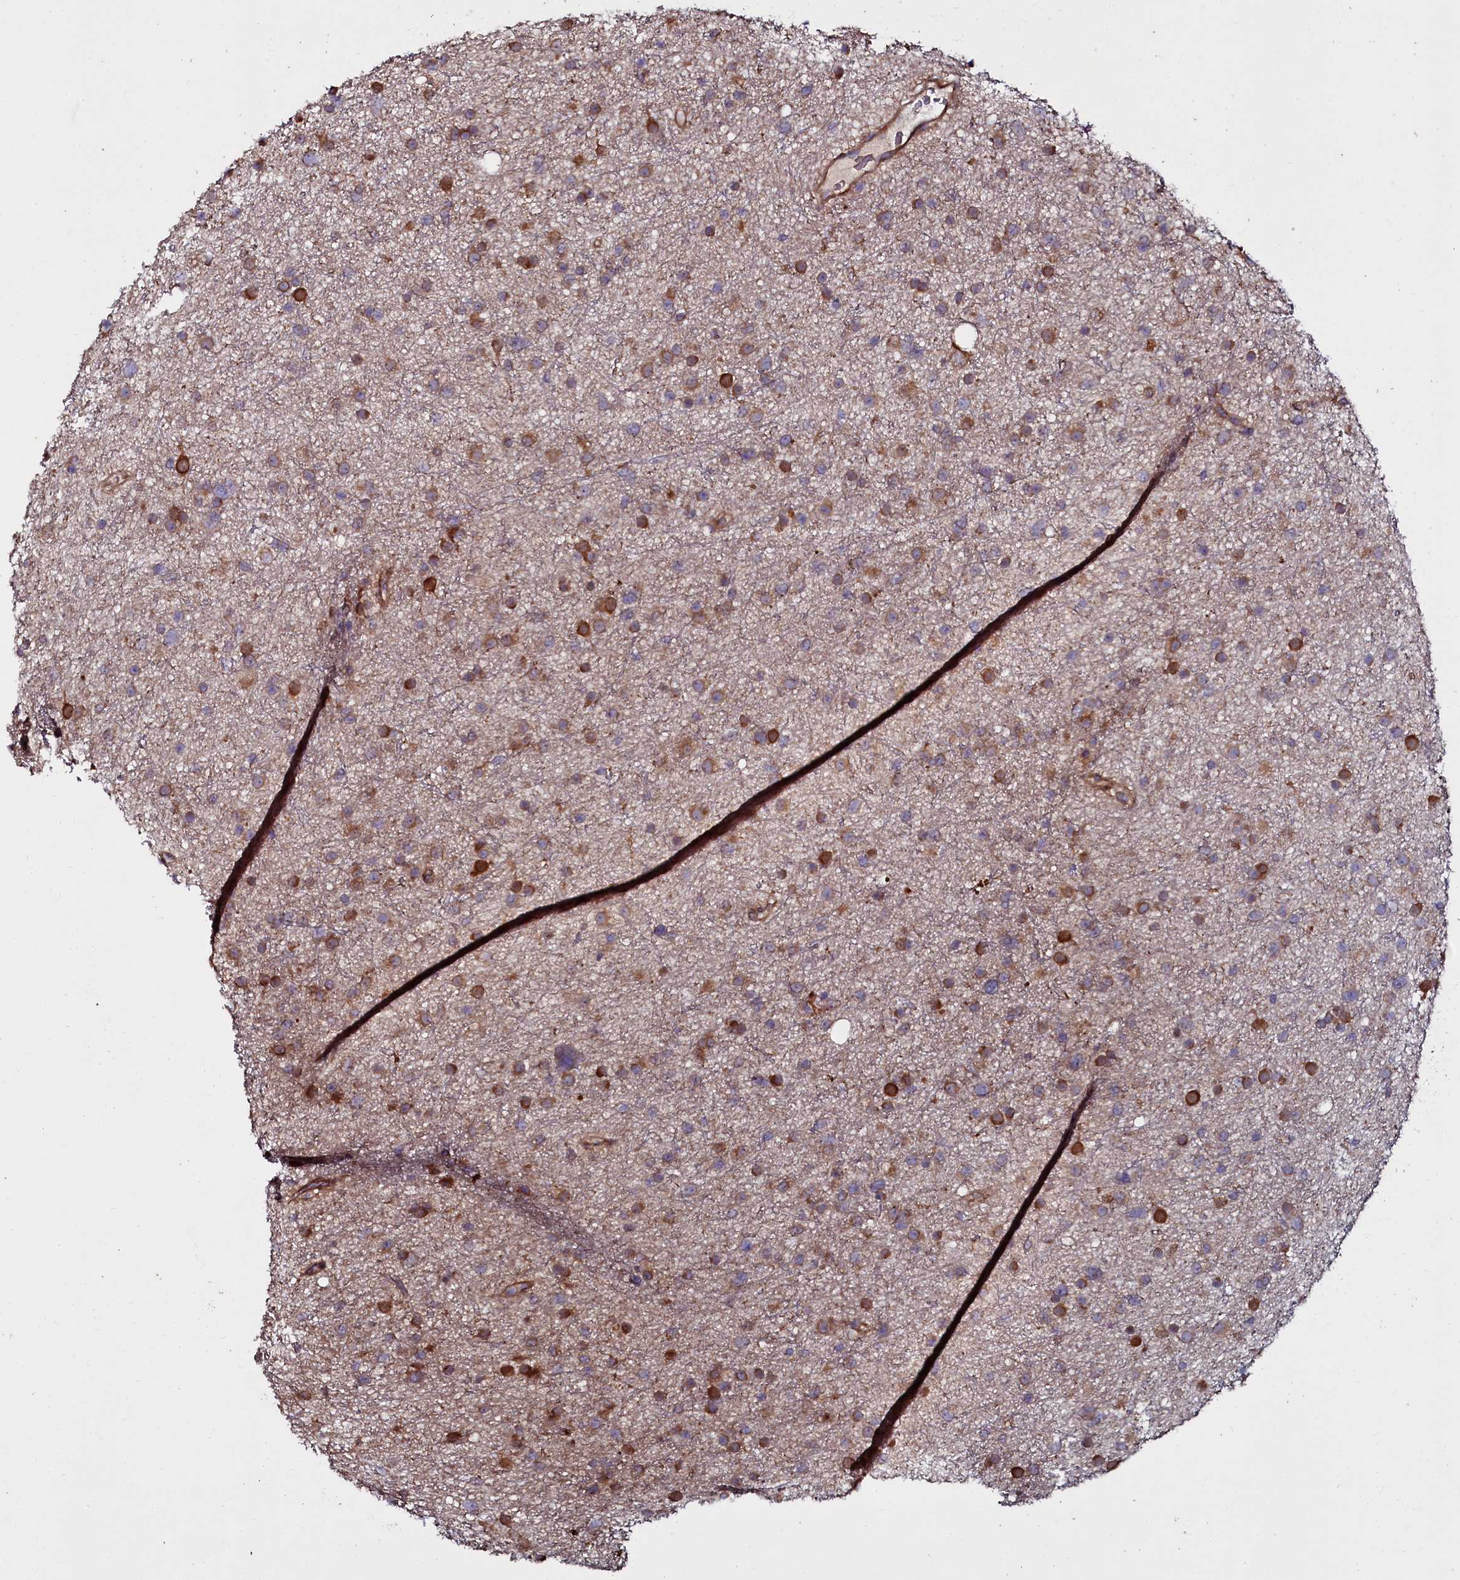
{"staining": {"intensity": "strong", "quantity": "25%-75%", "location": "cytoplasmic/membranous"}, "tissue": "glioma", "cell_type": "Tumor cells", "image_type": "cancer", "snomed": [{"axis": "morphology", "description": "Glioma, malignant, Low grade"}, {"axis": "topography", "description": "Cerebral cortex"}], "caption": "DAB immunohistochemical staining of human glioma reveals strong cytoplasmic/membranous protein staining in about 25%-75% of tumor cells.", "gene": "USPL1", "patient": {"sex": "female", "age": 39}}